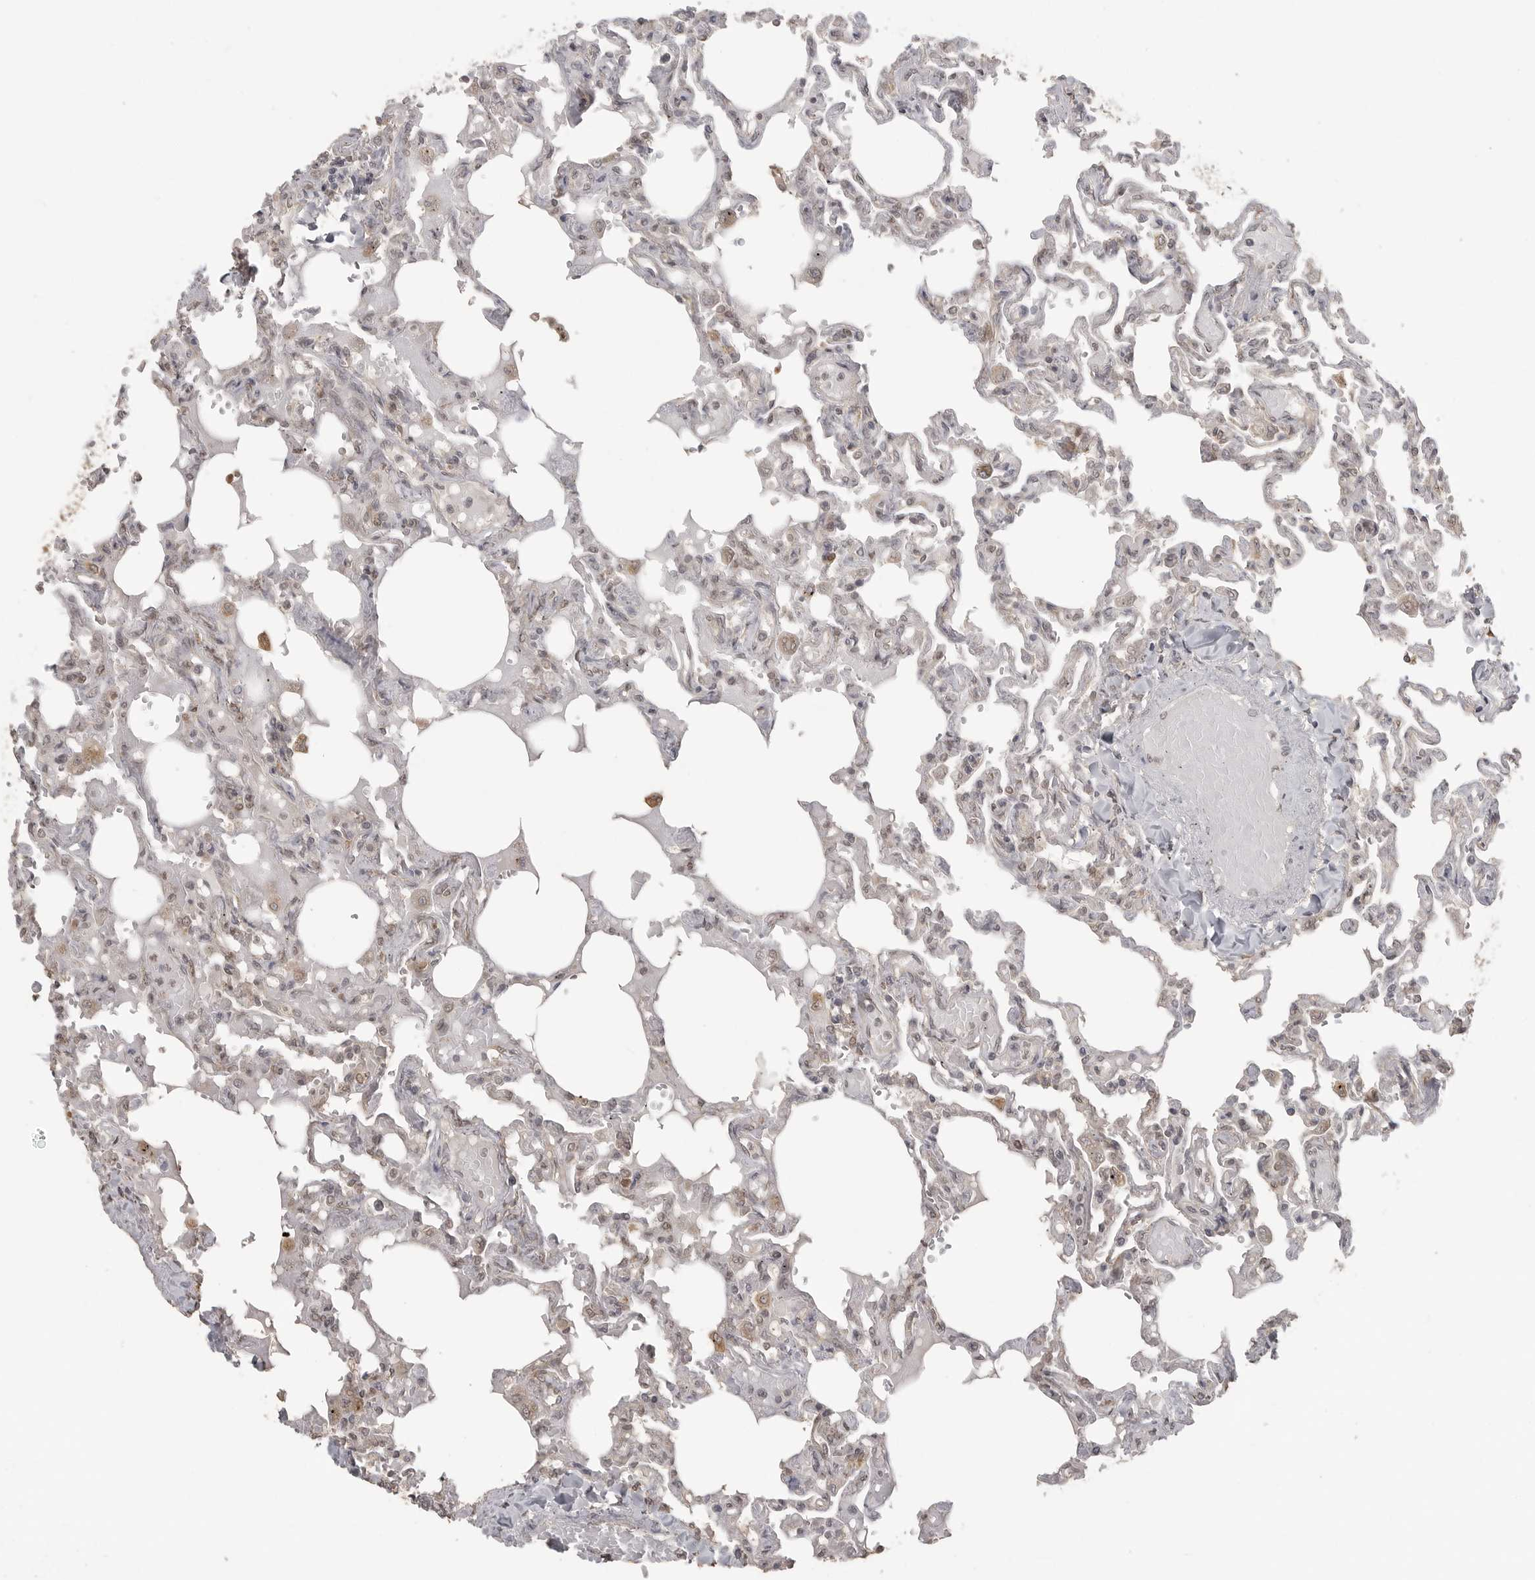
{"staining": {"intensity": "weak", "quantity": "25%-75%", "location": "cytoplasmic/membranous,nuclear"}, "tissue": "lung", "cell_type": "Alveolar cells", "image_type": "normal", "snomed": [{"axis": "morphology", "description": "Normal tissue, NOS"}, {"axis": "topography", "description": "Lung"}], "caption": "Immunohistochemical staining of normal lung shows 25%-75% levels of weak cytoplasmic/membranous,nuclear protein positivity in about 25%-75% of alveolar cells. (DAB IHC with brightfield microscopy, high magnification).", "gene": "SMG8", "patient": {"sex": "male", "age": 21}}